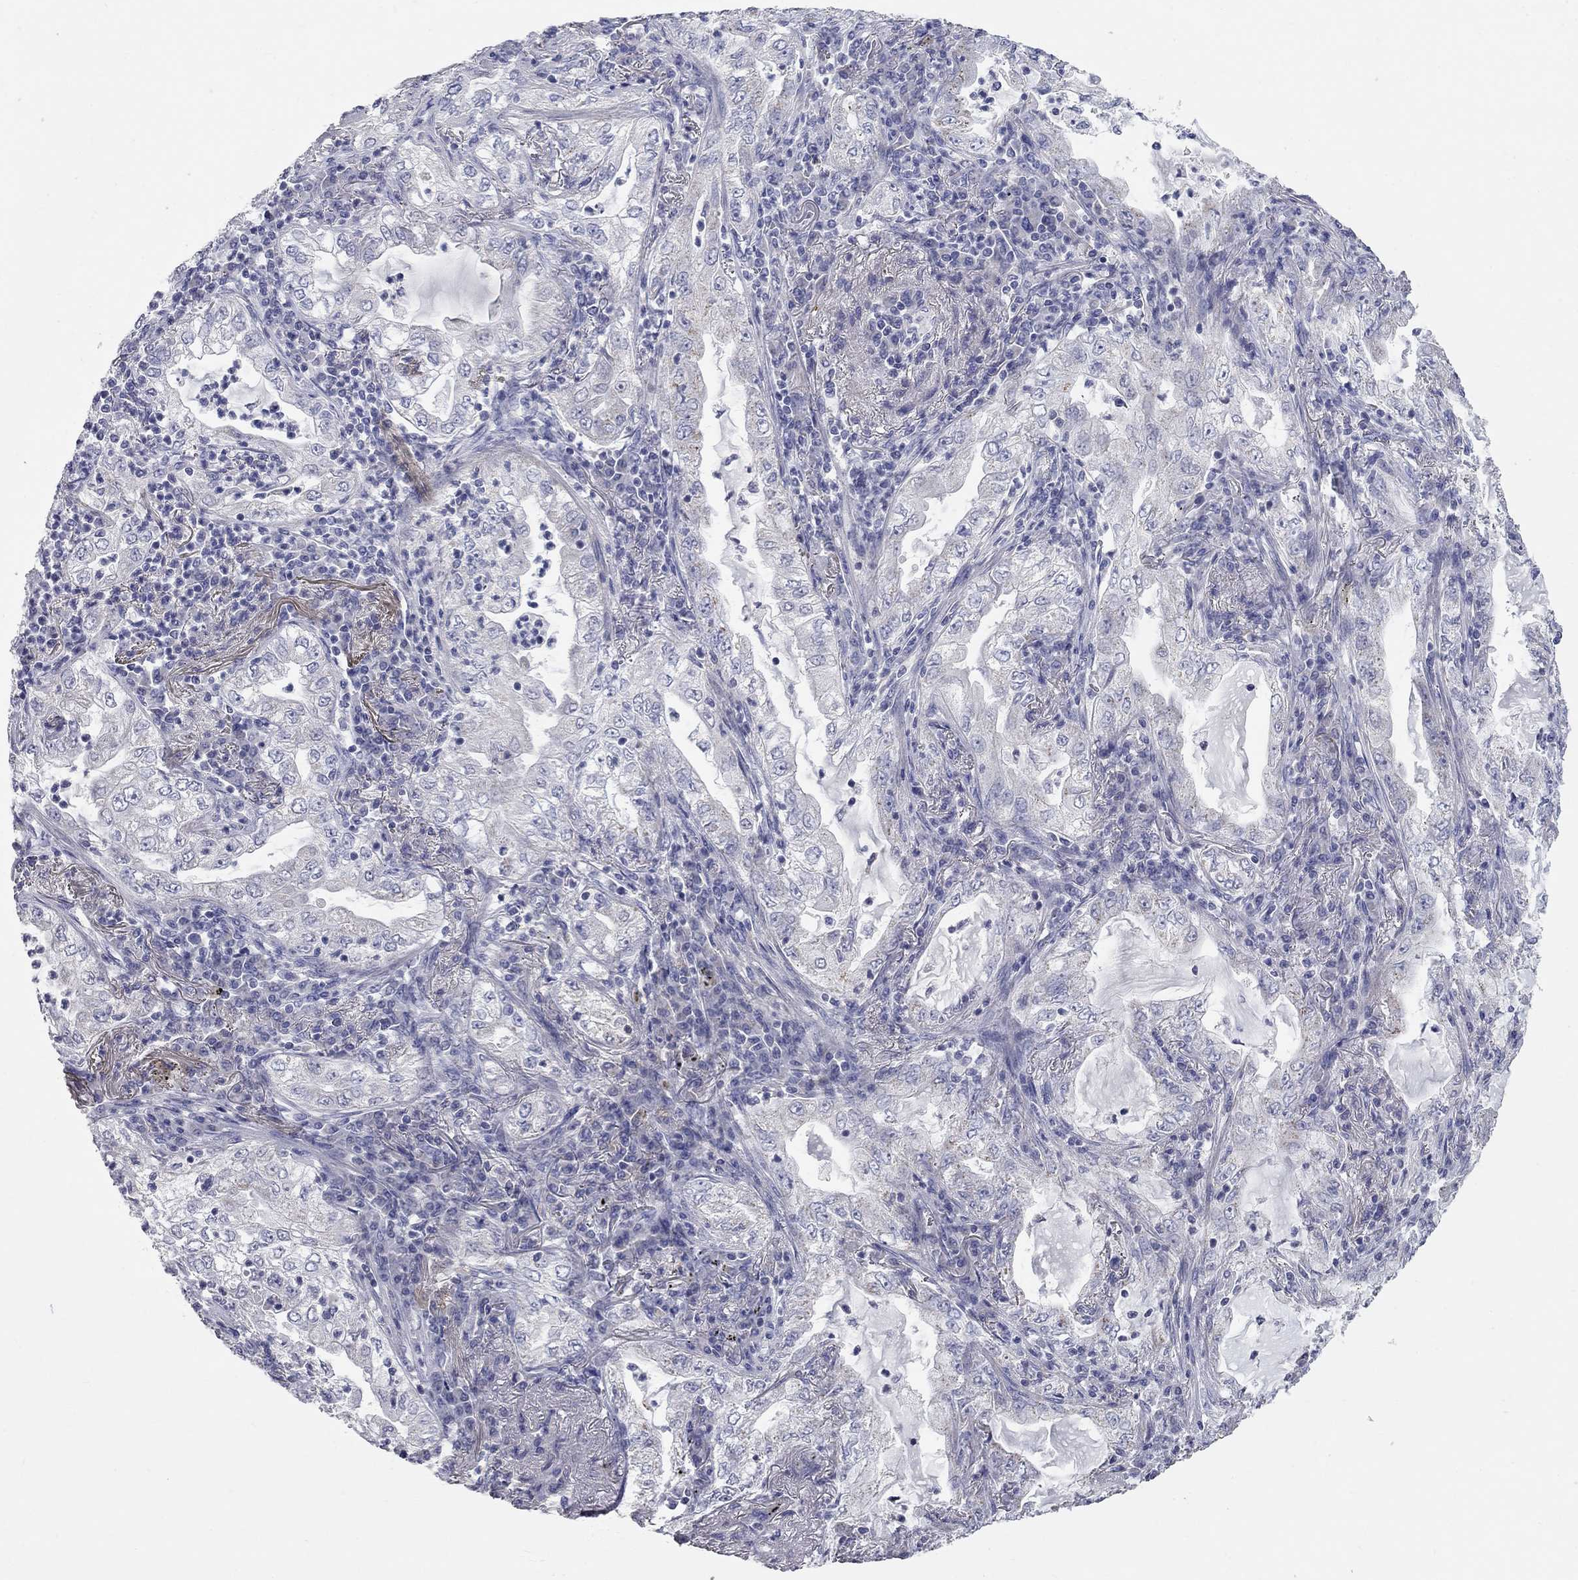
{"staining": {"intensity": "negative", "quantity": "none", "location": "none"}, "tissue": "lung cancer", "cell_type": "Tumor cells", "image_type": "cancer", "snomed": [{"axis": "morphology", "description": "Adenocarcinoma, NOS"}, {"axis": "topography", "description": "Lung"}], "caption": "Tumor cells are negative for protein expression in human lung cancer (adenocarcinoma).", "gene": "CFAP161", "patient": {"sex": "female", "age": 73}}